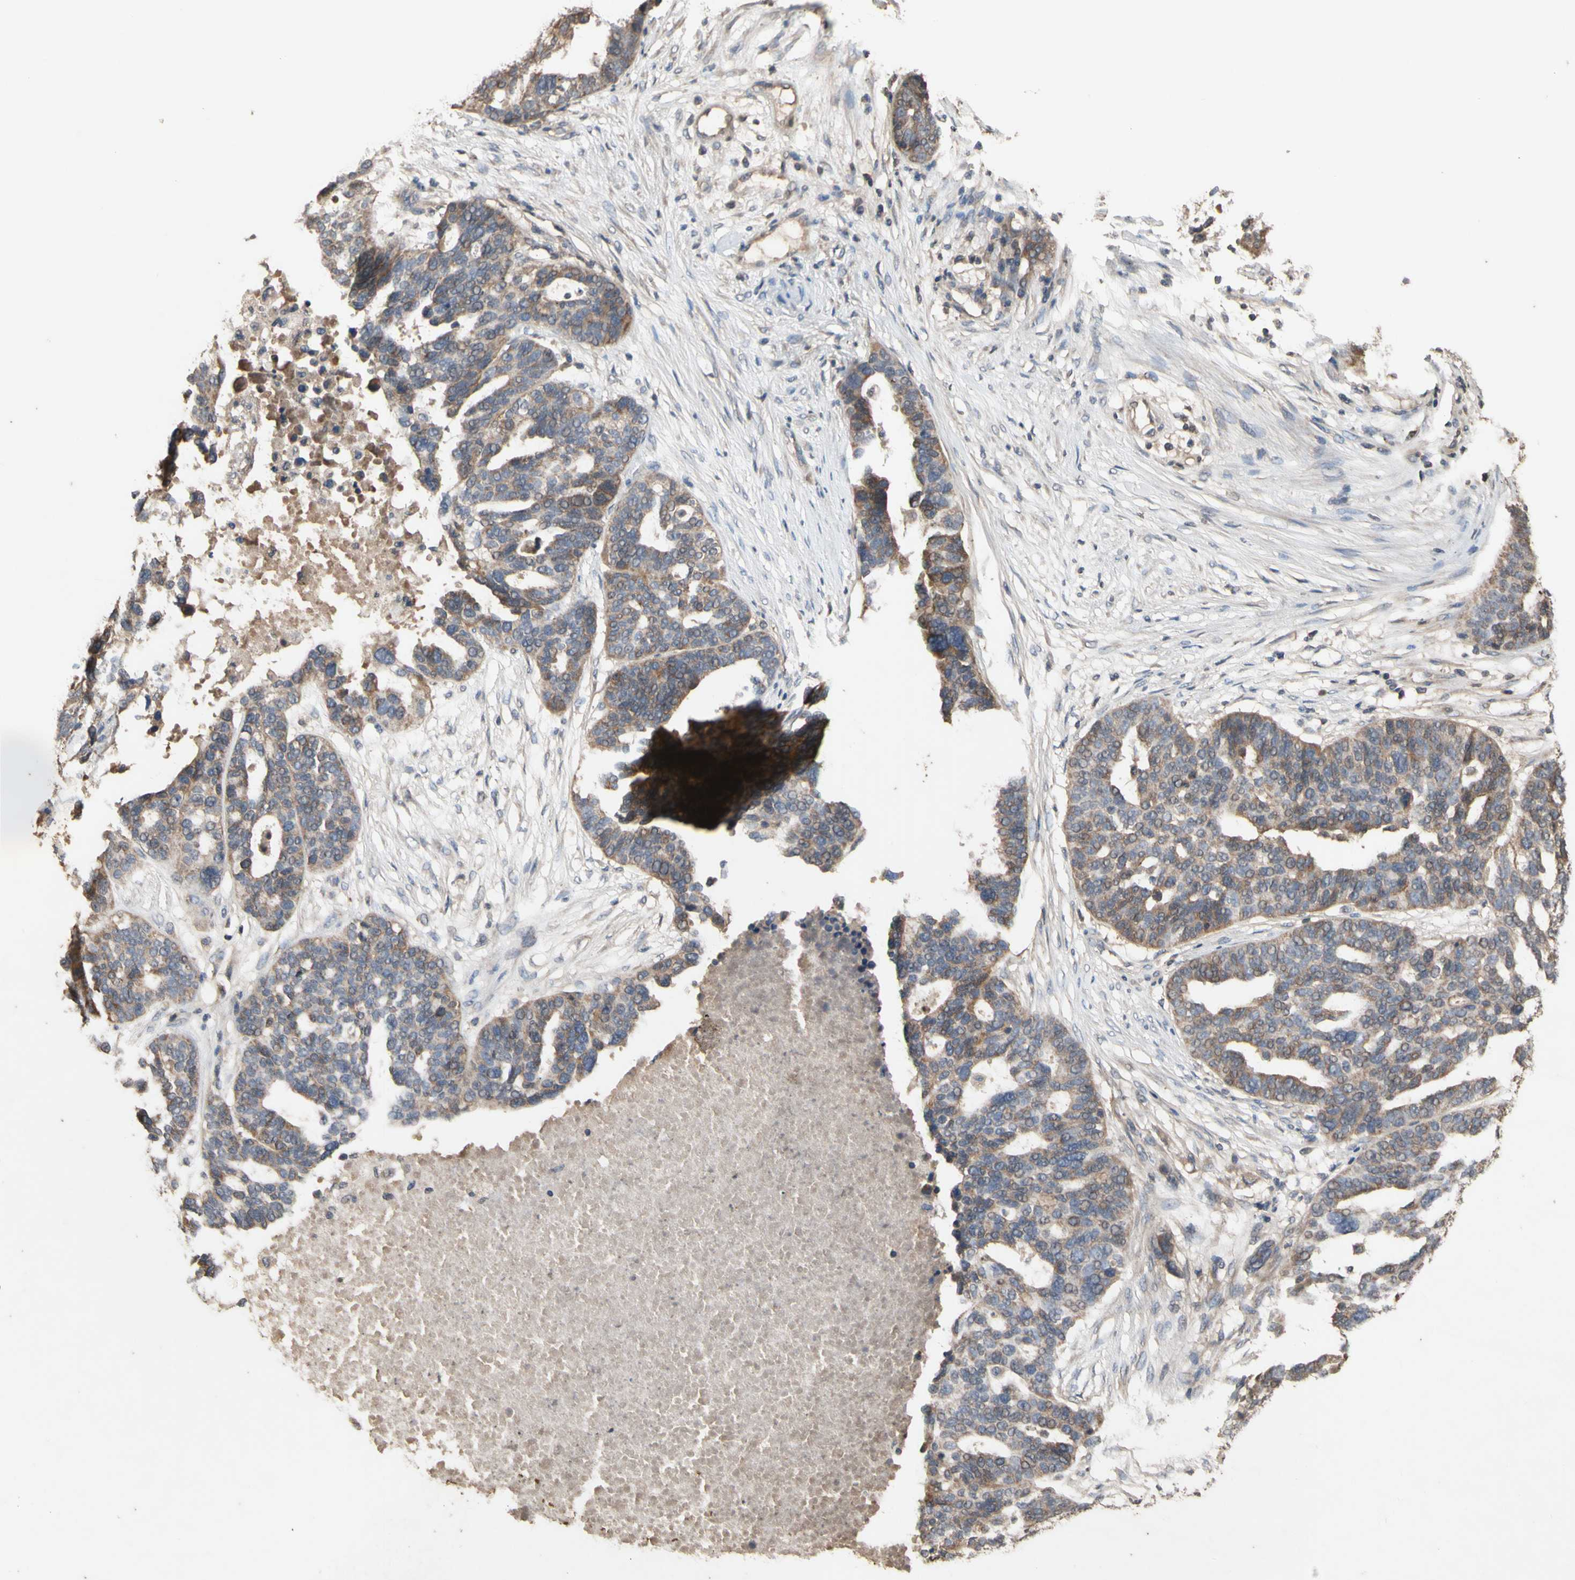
{"staining": {"intensity": "moderate", "quantity": ">75%", "location": "cytoplasmic/membranous"}, "tissue": "ovarian cancer", "cell_type": "Tumor cells", "image_type": "cancer", "snomed": [{"axis": "morphology", "description": "Cystadenocarcinoma, serous, NOS"}, {"axis": "topography", "description": "Ovary"}], "caption": "Serous cystadenocarcinoma (ovarian) stained with a brown dye reveals moderate cytoplasmic/membranous positive positivity in approximately >75% of tumor cells.", "gene": "NECTIN3", "patient": {"sex": "female", "age": 59}}